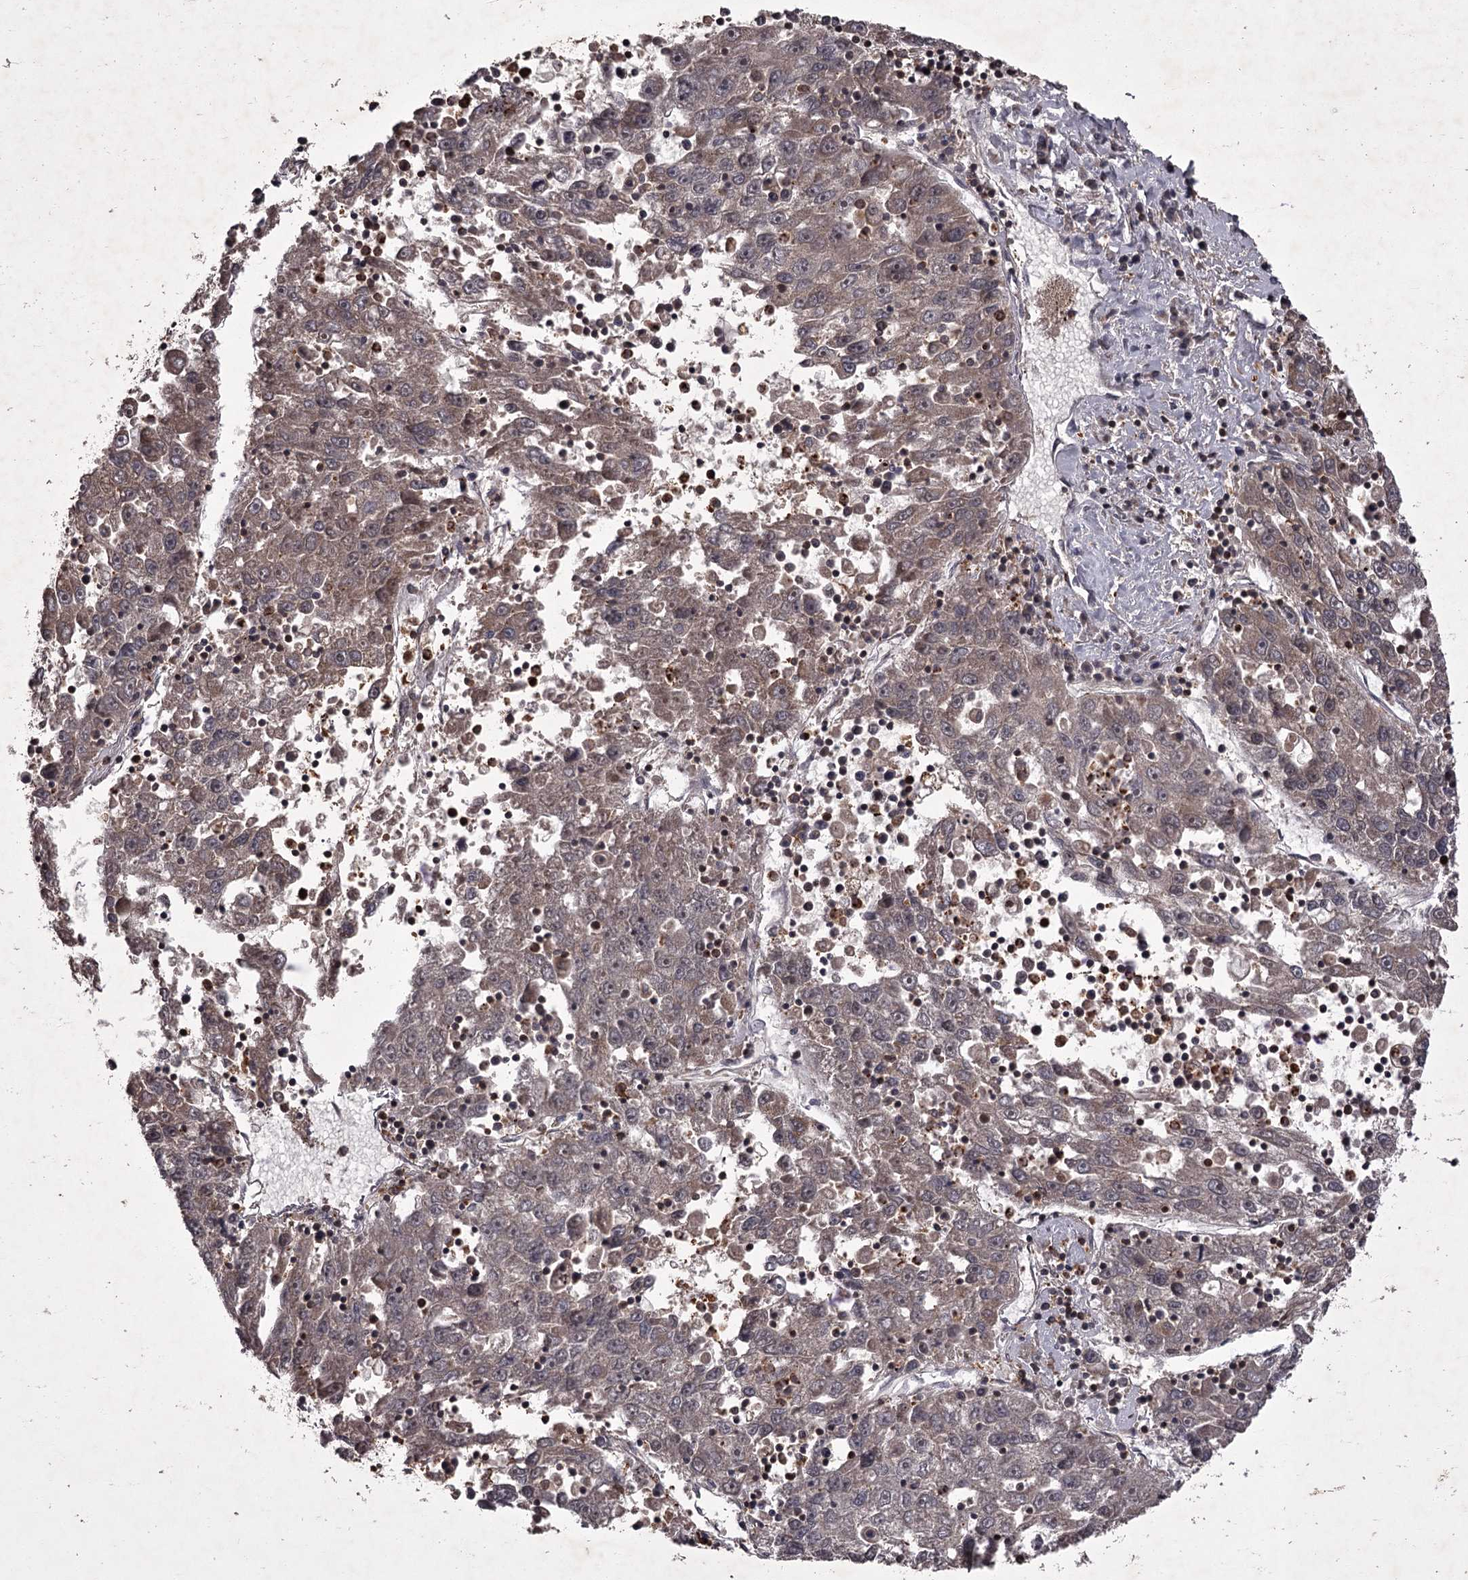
{"staining": {"intensity": "negative", "quantity": "none", "location": "none"}, "tissue": "liver cancer", "cell_type": "Tumor cells", "image_type": "cancer", "snomed": [{"axis": "morphology", "description": "Carcinoma, Hepatocellular, NOS"}, {"axis": "topography", "description": "Liver"}], "caption": "There is no significant expression in tumor cells of hepatocellular carcinoma (liver). (Stains: DAB (3,3'-diaminobenzidine) immunohistochemistry (IHC) with hematoxylin counter stain, Microscopy: brightfield microscopy at high magnification).", "gene": "TBC1D23", "patient": {"sex": "male", "age": 49}}